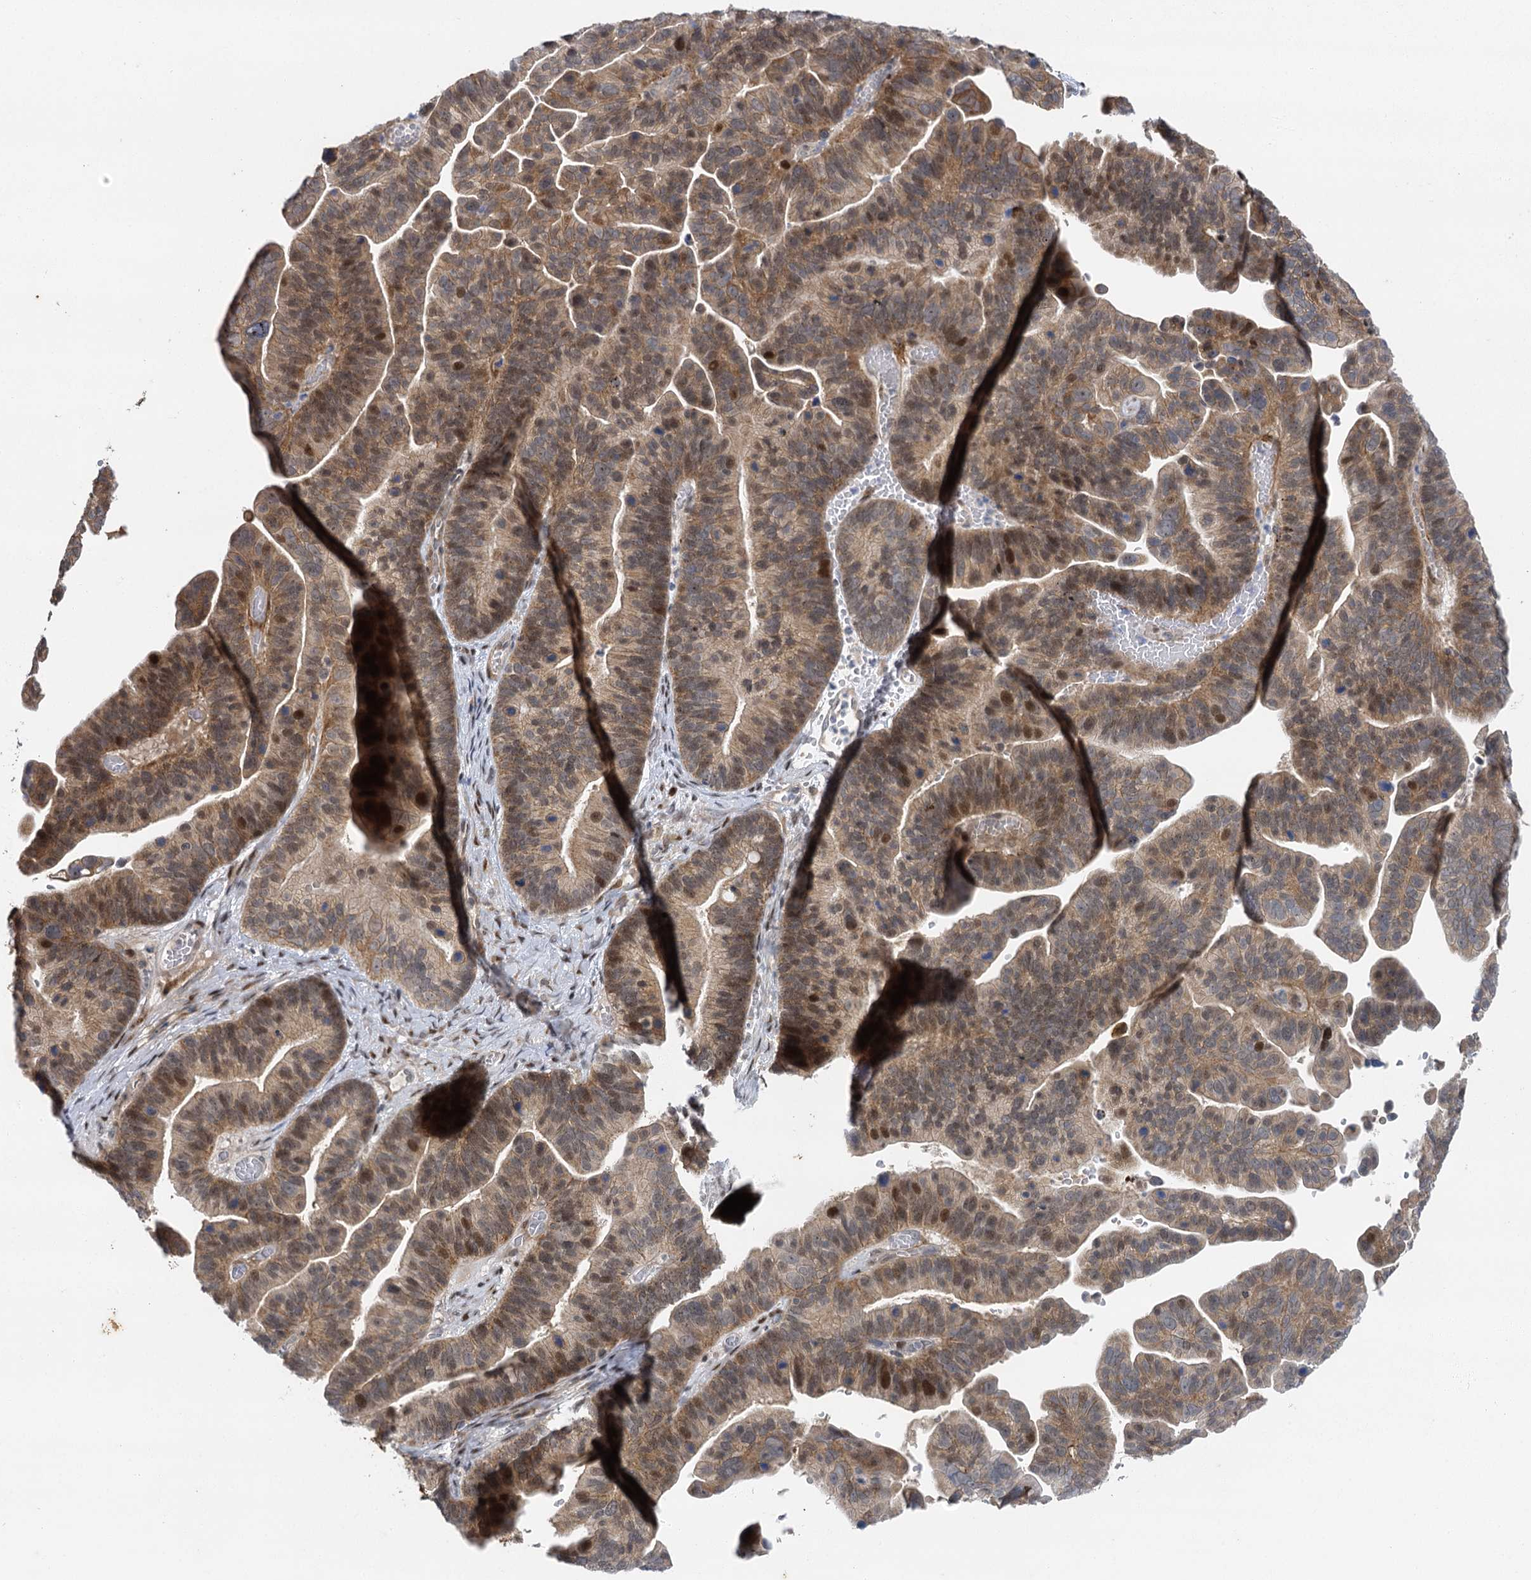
{"staining": {"intensity": "weak", "quantity": ">75%", "location": "cytoplasmic/membranous,nuclear"}, "tissue": "ovarian cancer", "cell_type": "Tumor cells", "image_type": "cancer", "snomed": [{"axis": "morphology", "description": "Cystadenocarcinoma, serous, NOS"}, {"axis": "topography", "description": "Ovary"}], "caption": "High-power microscopy captured an immunohistochemistry image of ovarian cancer, revealing weak cytoplasmic/membranous and nuclear expression in approximately >75% of tumor cells. The staining is performed using DAB (3,3'-diaminobenzidine) brown chromogen to label protein expression. The nuclei are counter-stained blue using hematoxylin.", "gene": "IL11RA", "patient": {"sex": "female", "age": 56}}